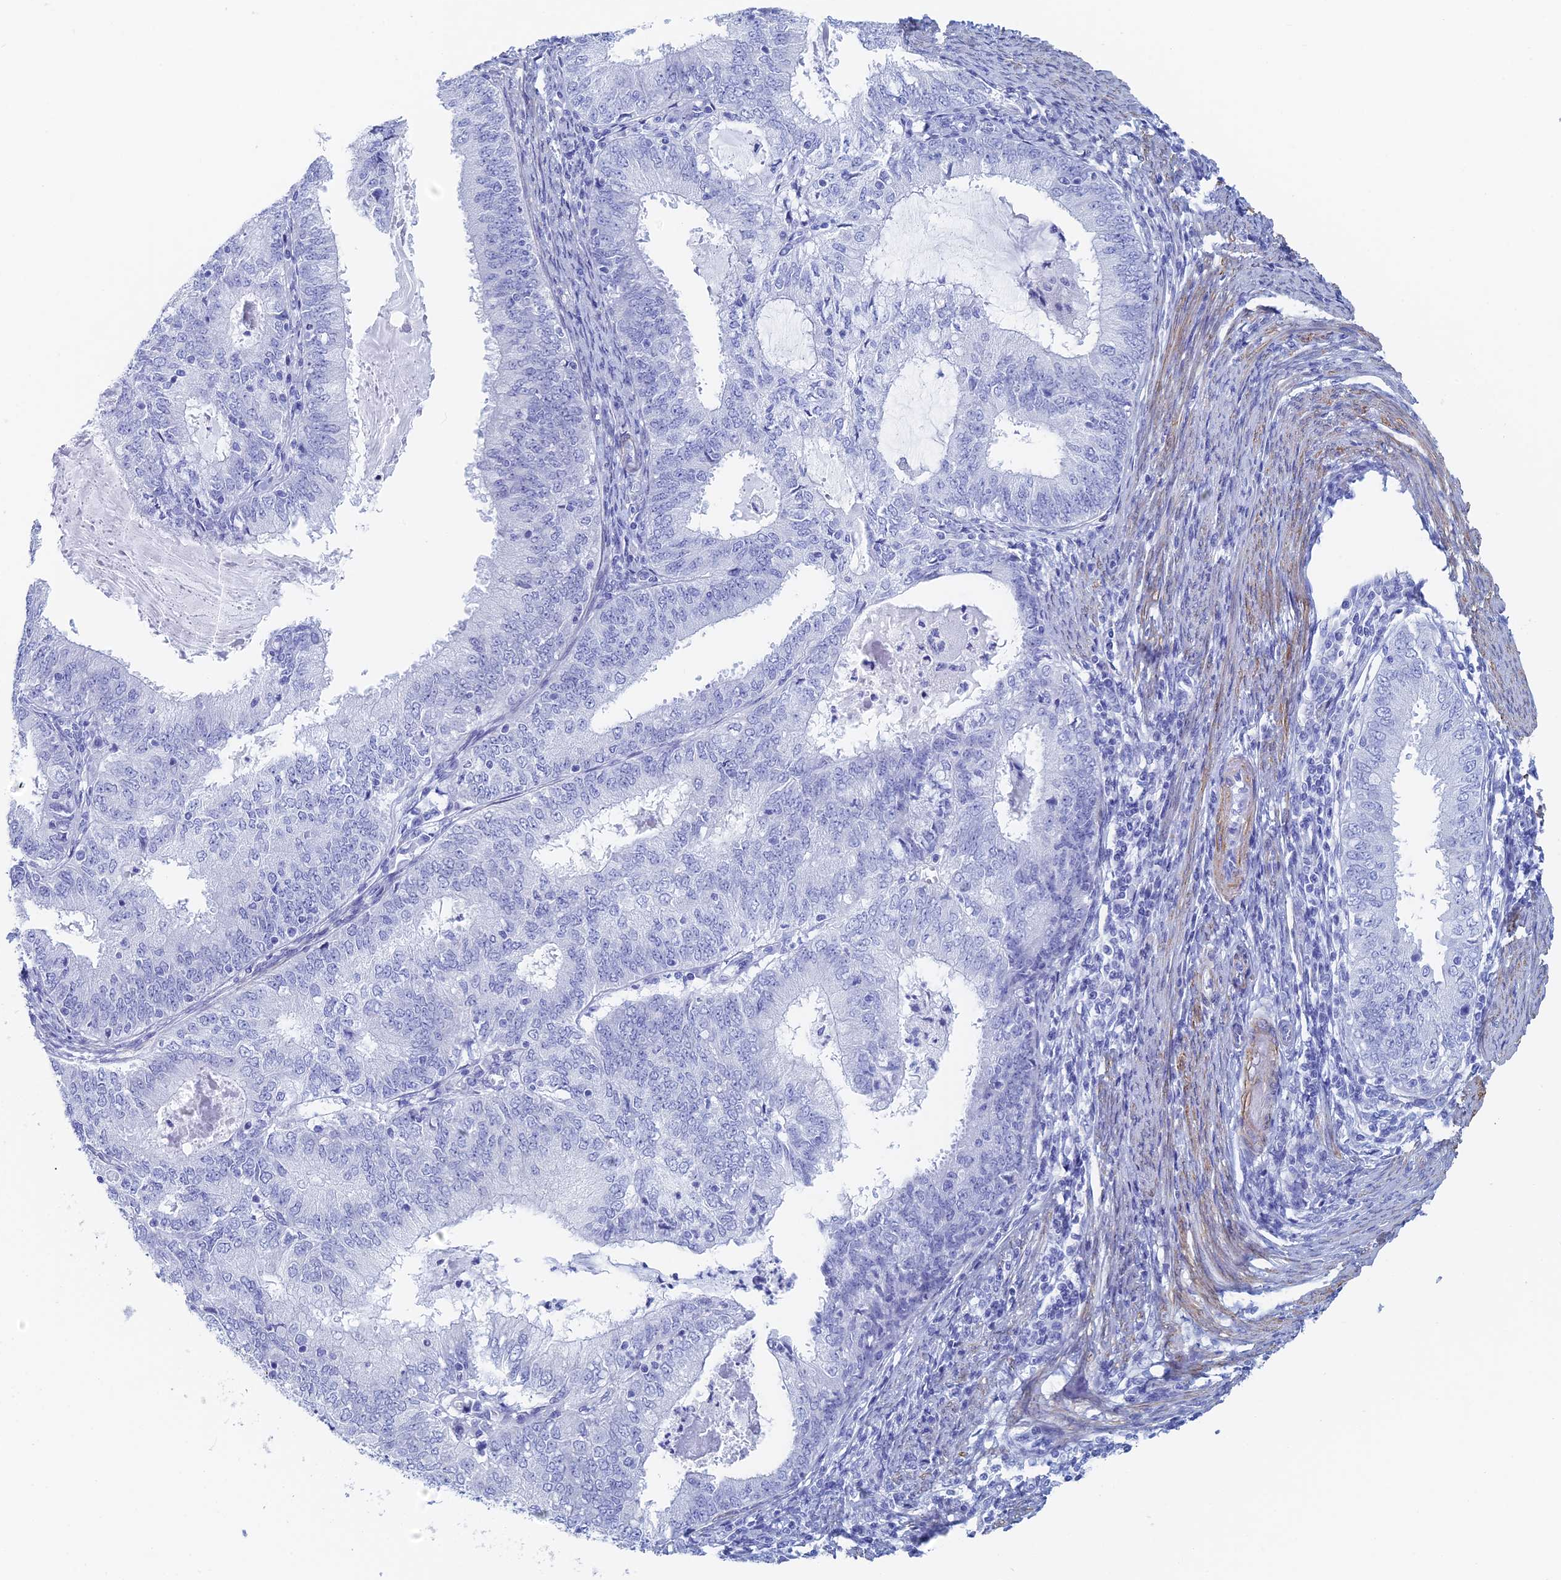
{"staining": {"intensity": "negative", "quantity": "none", "location": "none"}, "tissue": "endometrial cancer", "cell_type": "Tumor cells", "image_type": "cancer", "snomed": [{"axis": "morphology", "description": "Adenocarcinoma, NOS"}, {"axis": "topography", "description": "Endometrium"}], "caption": "The image reveals no staining of tumor cells in adenocarcinoma (endometrial). (DAB immunohistochemistry visualized using brightfield microscopy, high magnification).", "gene": "KCNK18", "patient": {"sex": "female", "age": 57}}